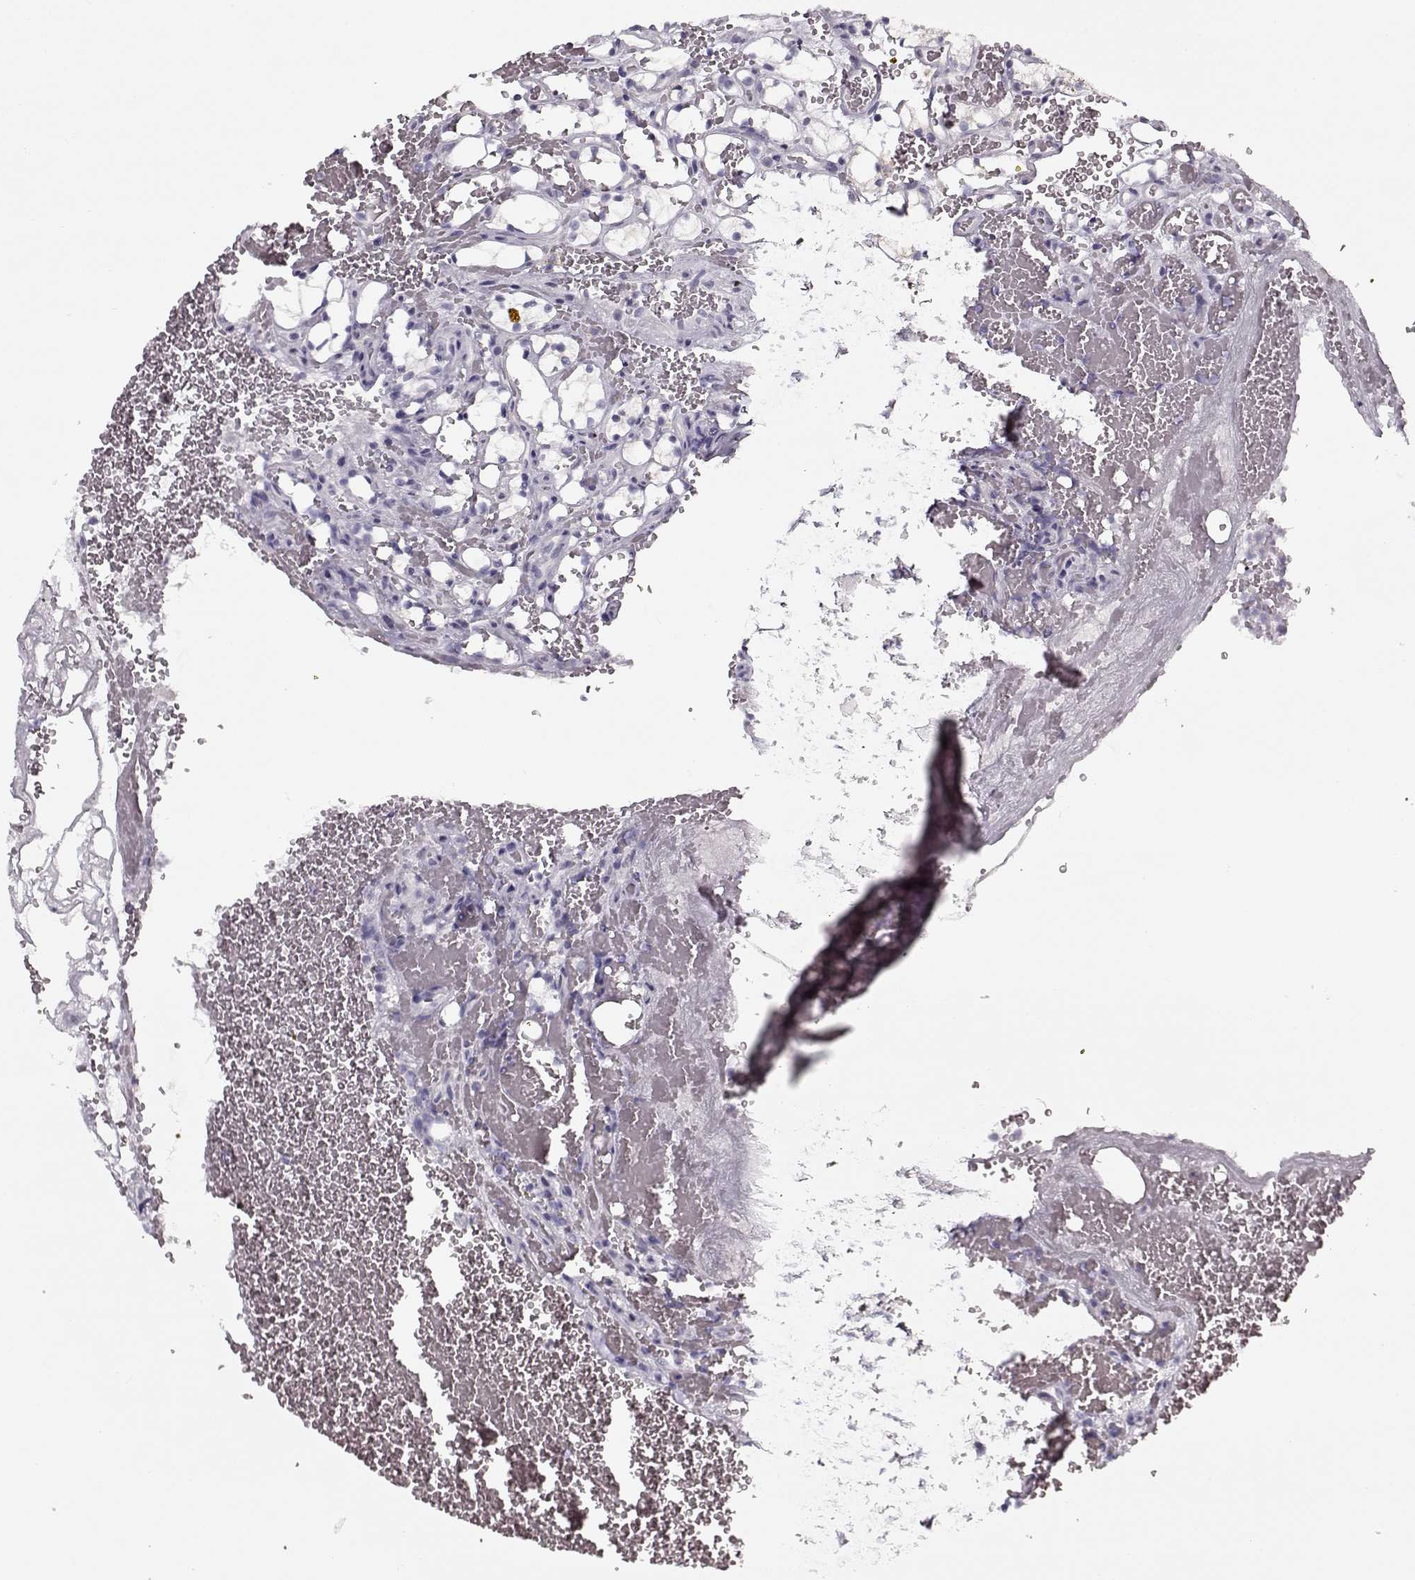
{"staining": {"intensity": "negative", "quantity": "none", "location": "none"}, "tissue": "renal cancer", "cell_type": "Tumor cells", "image_type": "cancer", "snomed": [{"axis": "morphology", "description": "Adenocarcinoma, NOS"}, {"axis": "topography", "description": "Kidney"}], "caption": "Immunohistochemistry of human adenocarcinoma (renal) demonstrates no staining in tumor cells.", "gene": "PNMT", "patient": {"sex": "female", "age": 69}}